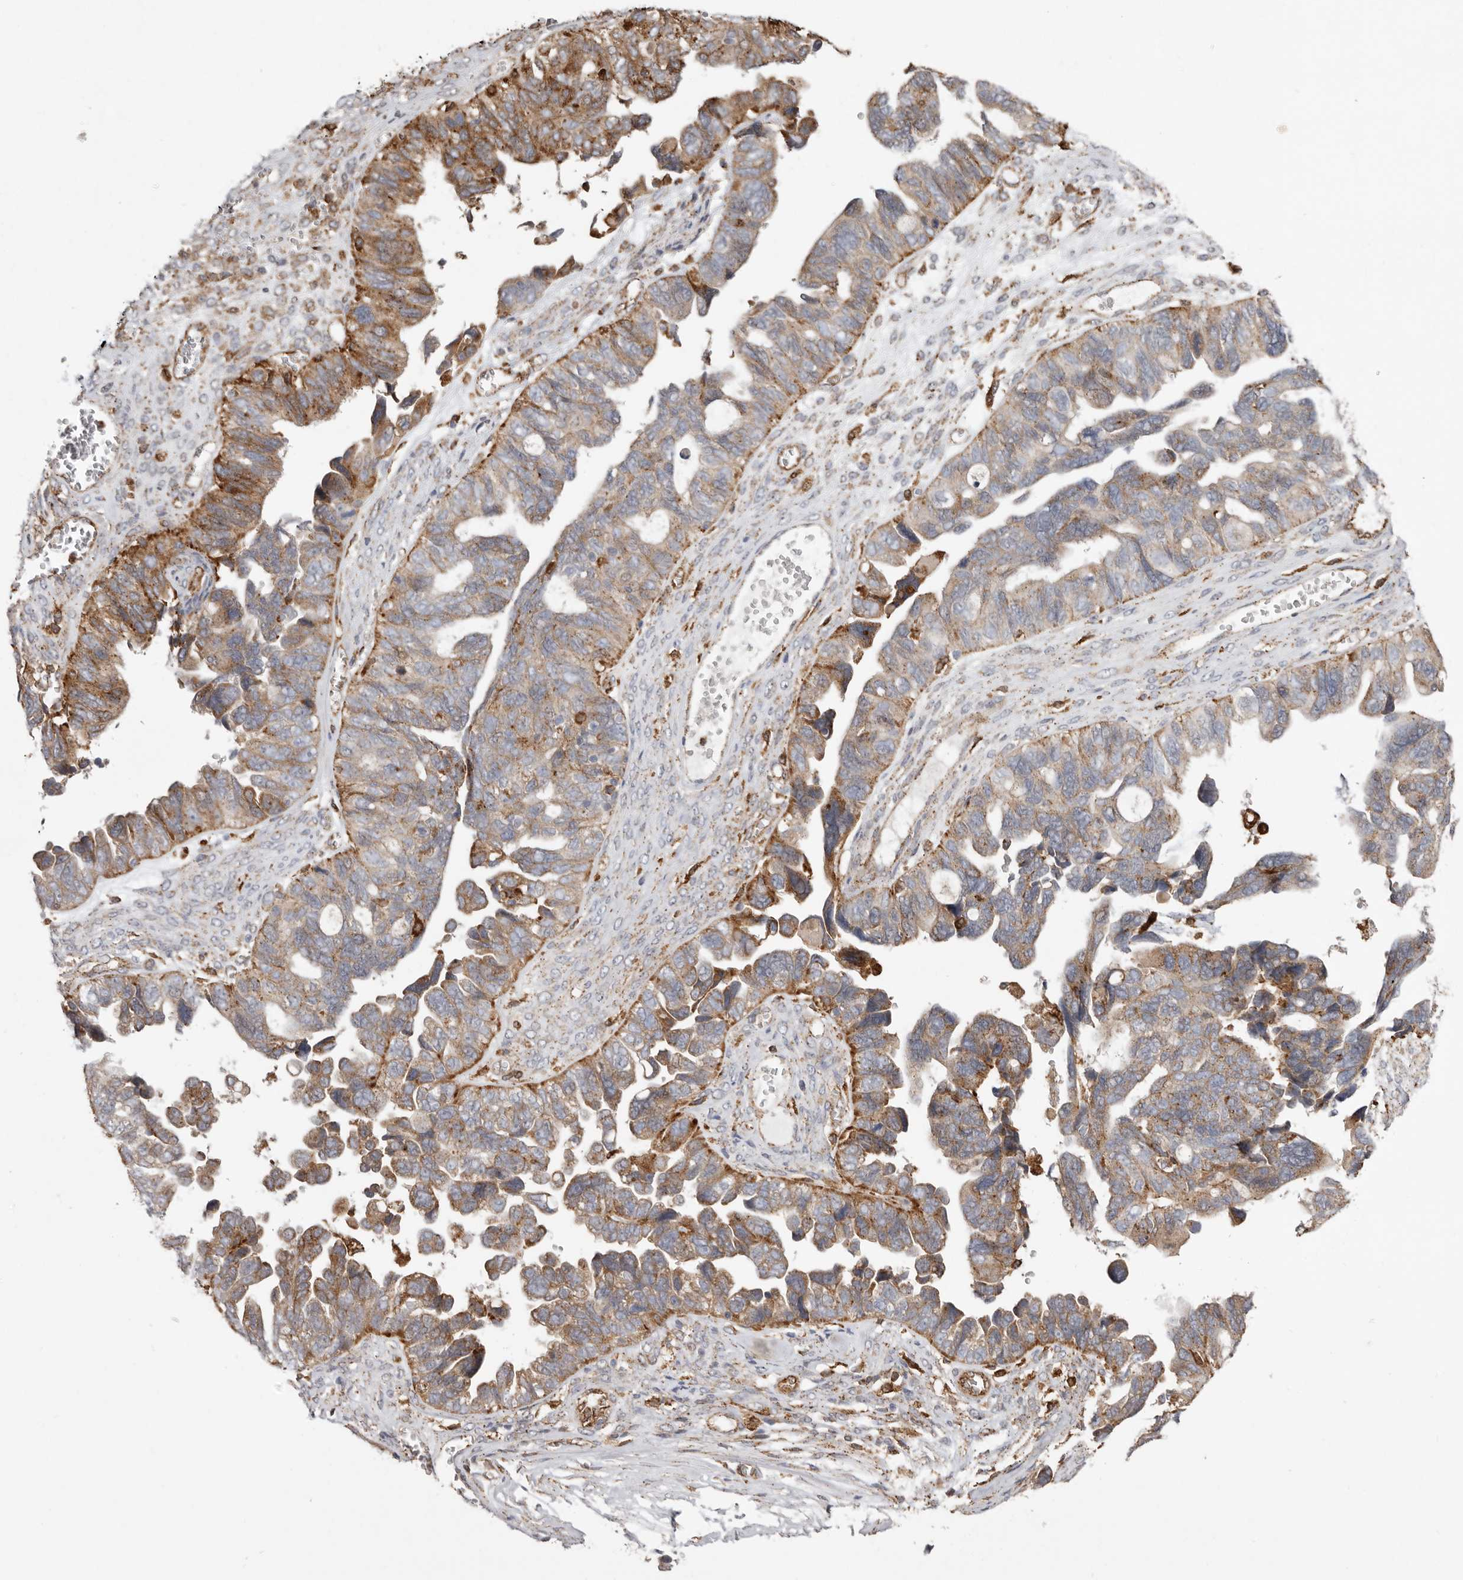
{"staining": {"intensity": "moderate", "quantity": ">75%", "location": "cytoplasmic/membranous"}, "tissue": "ovarian cancer", "cell_type": "Tumor cells", "image_type": "cancer", "snomed": [{"axis": "morphology", "description": "Cystadenocarcinoma, serous, NOS"}, {"axis": "topography", "description": "Ovary"}], "caption": "An image showing moderate cytoplasmic/membranous staining in approximately >75% of tumor cells in ovarian cancer (serous cystadenocarcinoma), as visualized by brown immunohistochemical staining.", "gene": "GRN", "patient": {"sex": "female", "age": 79}}